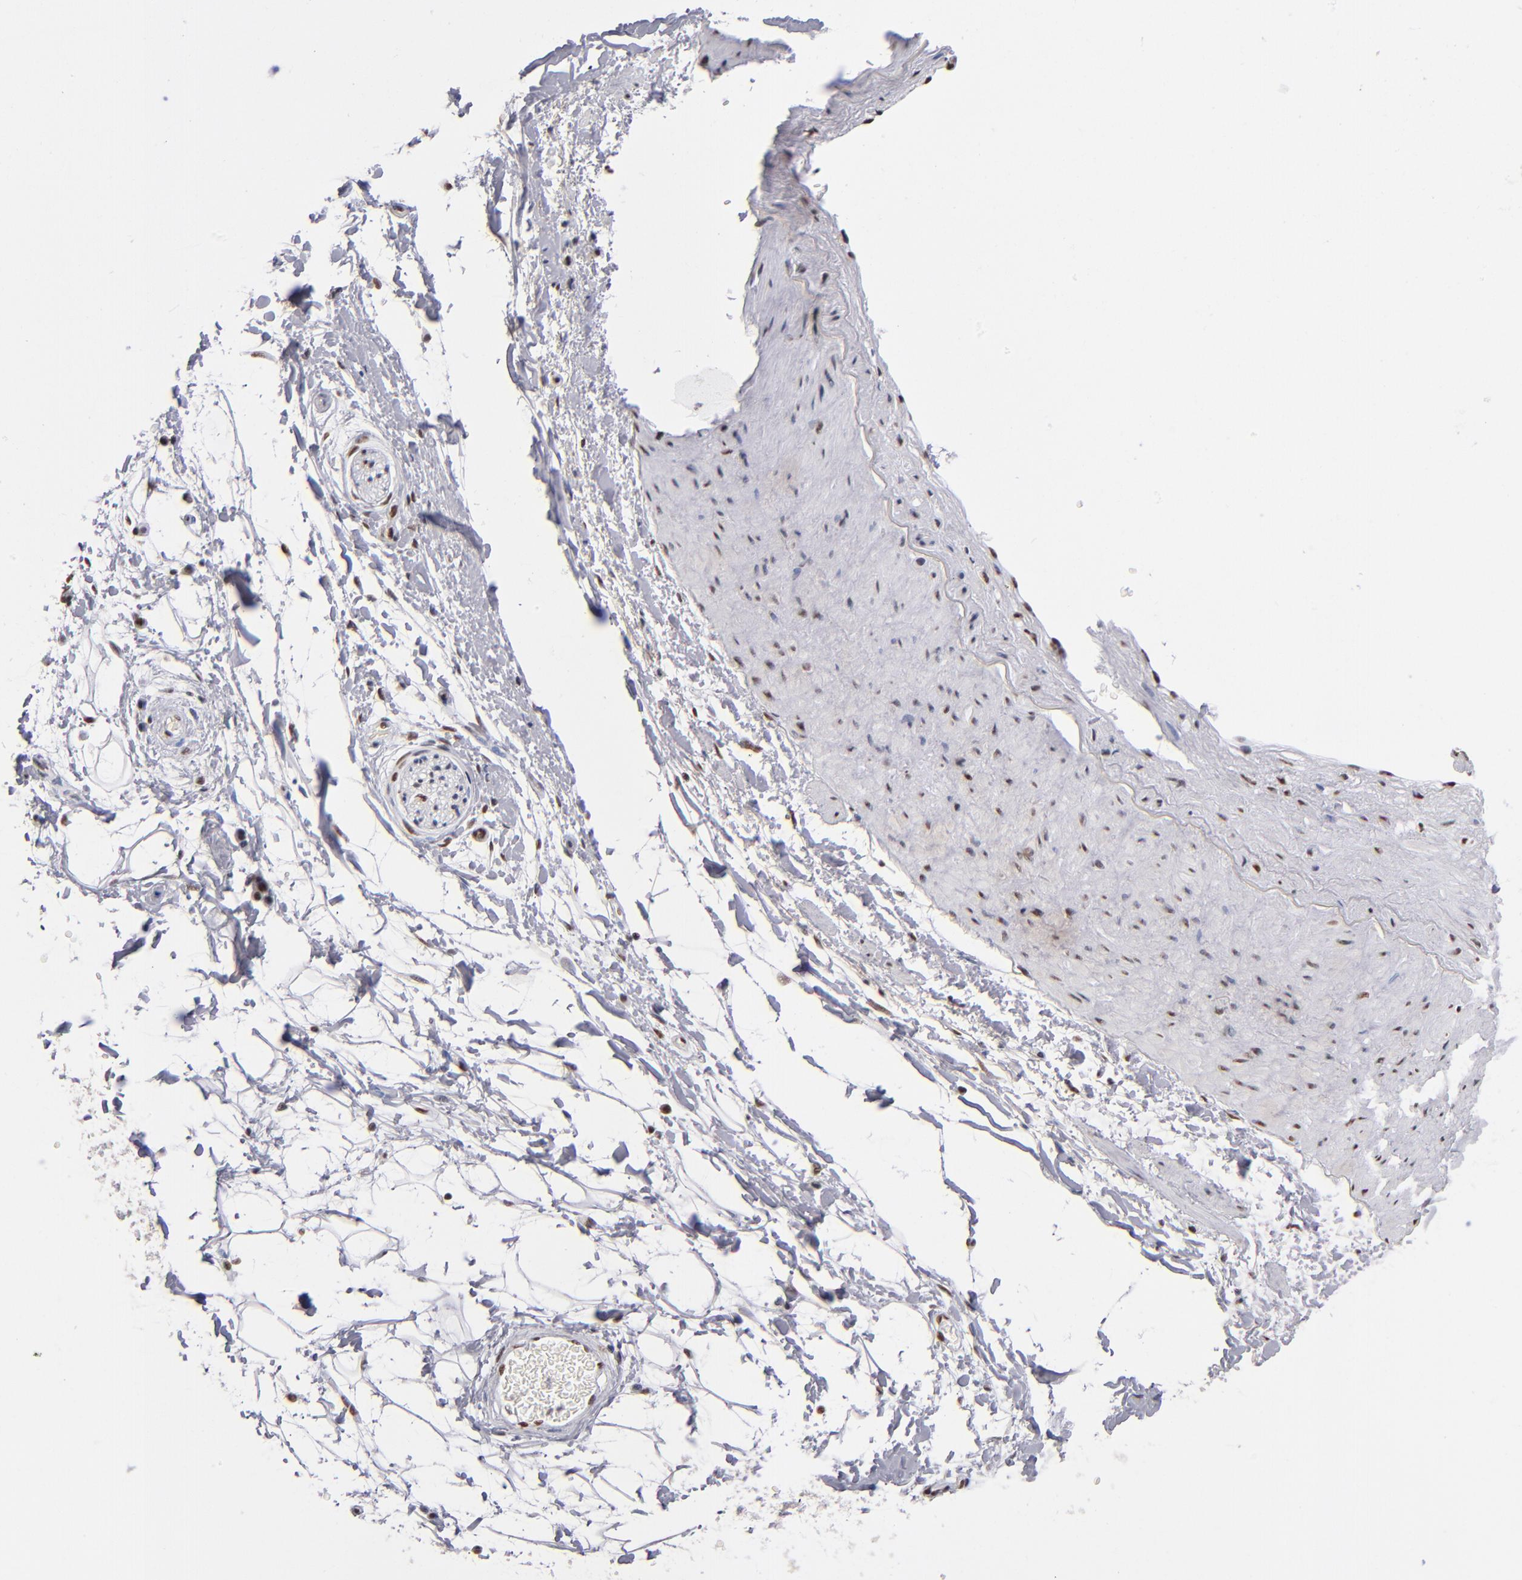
{"staining": {"intensity": "strong", "quantity": ">75%", "location": "nuclear"}, "tissue": "adipose tissue", "cell_type": "Adipocytes", "image_type": "normal", "snomed": [{"axis": "morphology", "description": "Normal tissue, NOS"}, {"axis": "topography", "description": "Soft tissue"}], "caption": "A high-resolution image shows IHC staining of unremarkable adipose tissue, which reveals strong nuclear staining in approximately >75% of adipocytes. (DAB (3,3'-diaminobenzidine) IHC with brightfield microscopy, high magnification).", "gene": "MN1", "patient": {"sex": "male", "age": 72}}